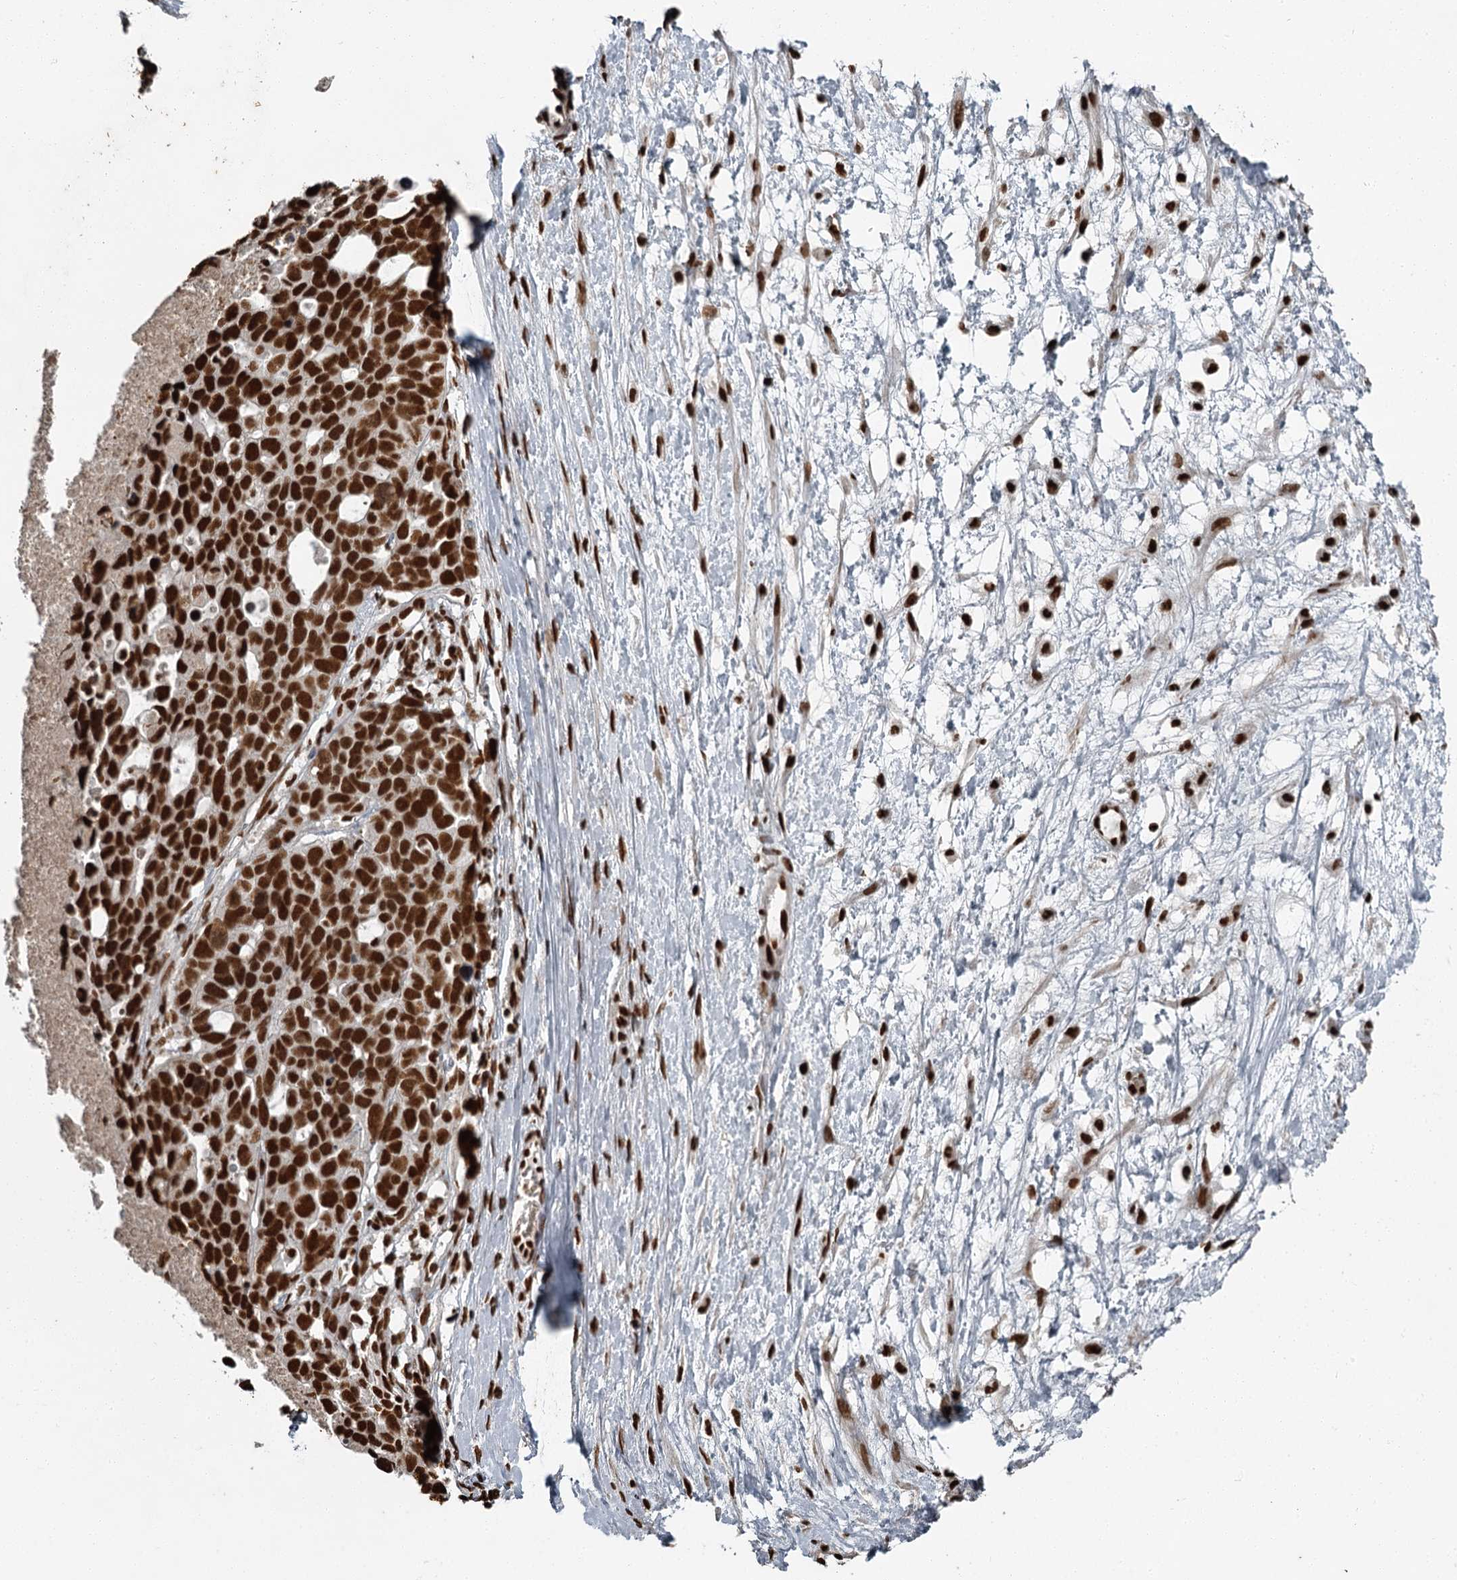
{"staining": {"intensity": "strong", "quantity": ">75%", "location": "nuclear"}, "tissue": "ovarian cancer", "cell_type": "Tumor cells", "image_type": "cancer", "snomed": [{"axis": "morphology", "description": "Cystadenocarcinoma, serous, NOS"}, {"axis": "topography", "description": "Ovary"}], "caption": "DAB immunohistochemical staining of human ovarian cancer (serous cystadenocarcinoma) reveals strong nuclear protein expression in about >75% of tumor cells.", "gene": "RBBP7", "patient": {"sex": "female", "age": 54}}